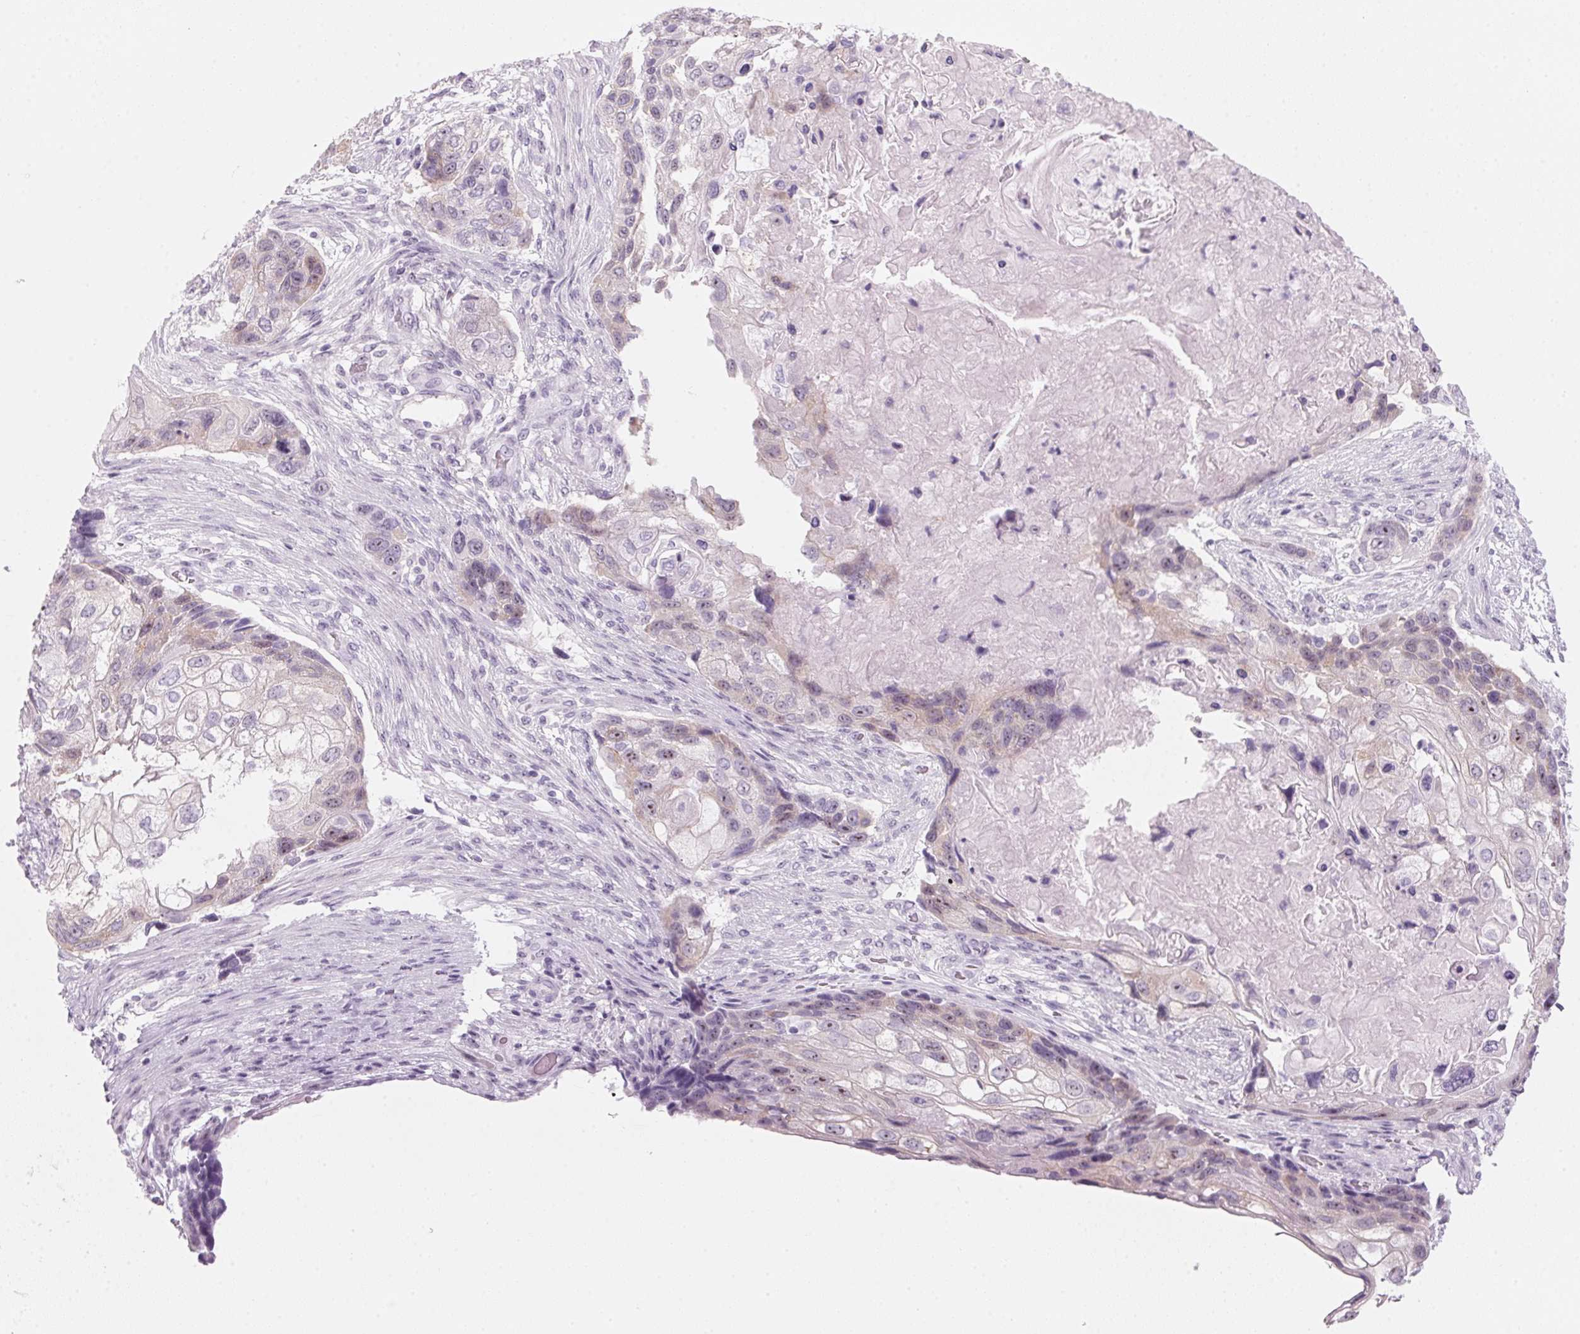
{"staining": {"intensity": "weak", "quantity": "<25%", "location": "cytoplasmic/membranous,nuclear"}, "tissue": "lung cancer", "cell_type": "Tumor cells", "image_type": "cancer", "snomed": [{"axis": "morphology", "description": "Squamous cell carcinoma, NOS"}, {"axis": "topography", "description": "Lung"}], "caption": "DAB (3,3'-diaminobenzidine) immunohistochemical staining of human lung cancer (squamous cell carcinoma) shows no significant expression in tumor cells.", "gene": "DNTTIP2", "patient": {"sex": "male", "age": 69}}